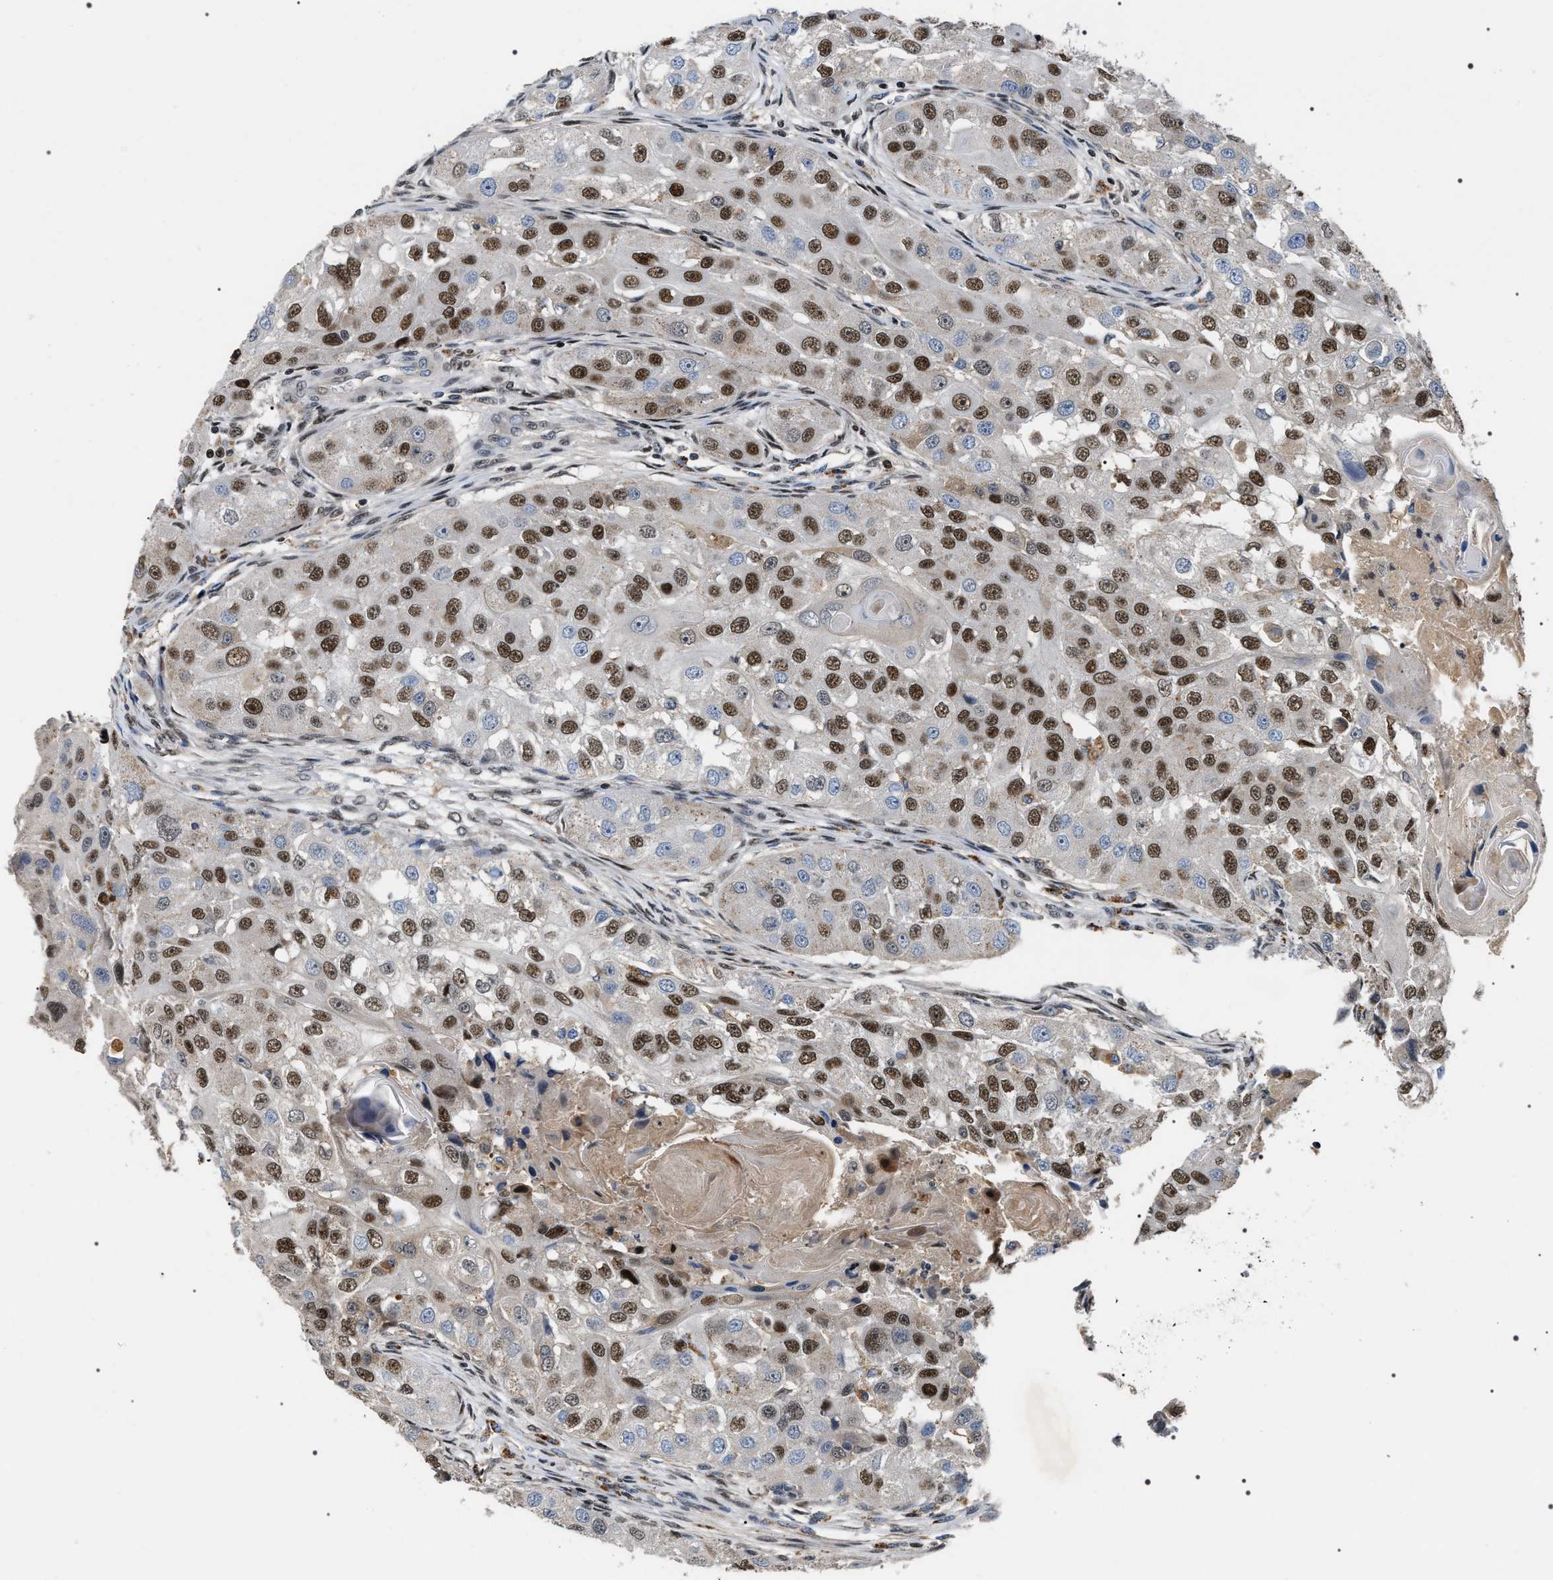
{"staining": {"intensity": "moderate", "quantity": ">75%", "location": "nuclear"}, "tissue": "head and neck cancer", "cell_type": "Tumor cells", "image_type": "cancer", "snomed": [{"axis": "morphology", "description": "Normal tissue, NOS"}, {"axis": "morphology", "description": "Squamous cell carcinoma, NOS"}, {"axis": "topography", "description": "Skeletal muscle"}, {"axis": "topography", "description": "Head-Neck"}], "caption": "This image shows IHC staining of human head and neck cancer, with medium moderate nuclear staining in approximately >75% of tumor cells.", "gene": "C7orf25", "patient": {"sex": "male", "age": 51}}